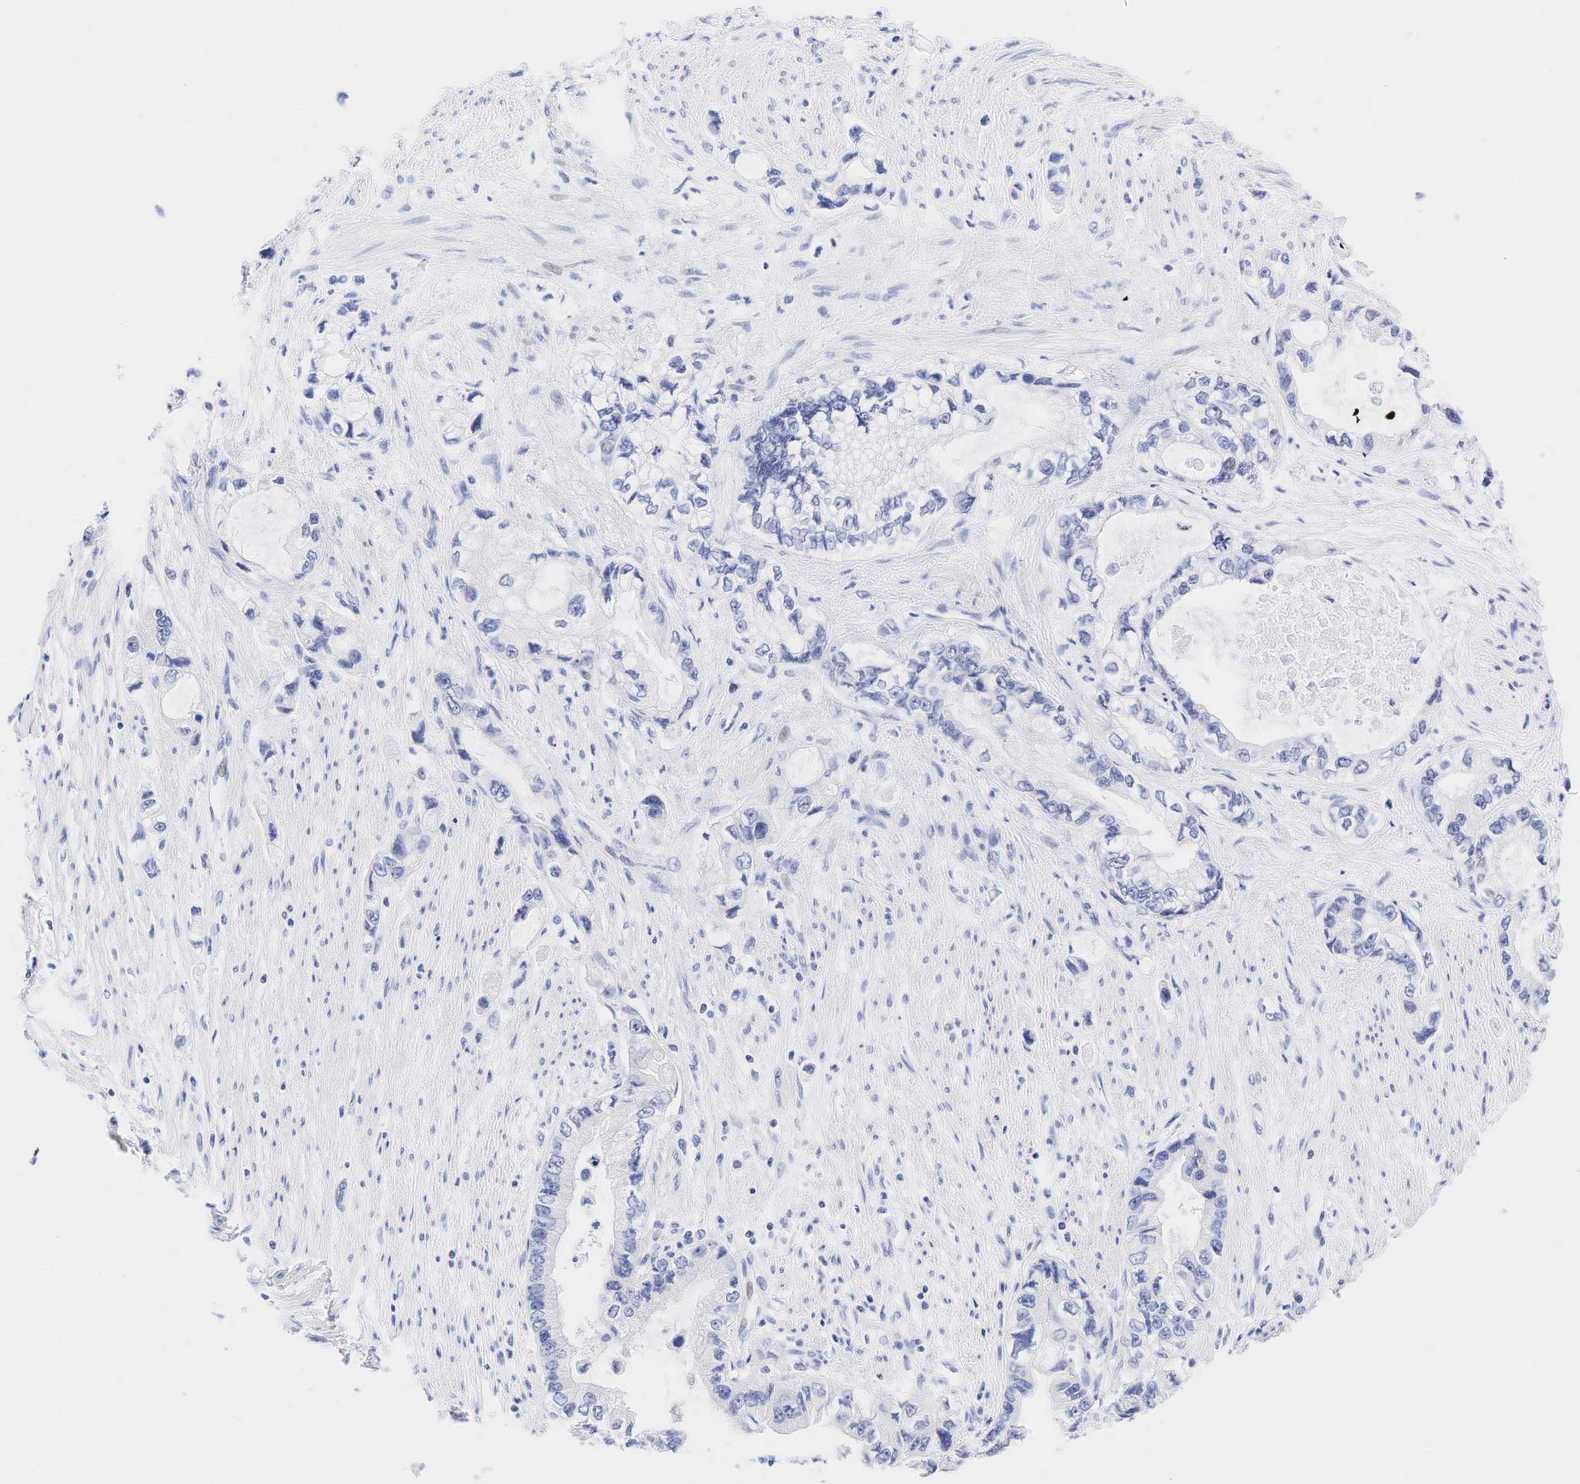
{"staining": {"intensity": "negative", "quantity": "none", "location": "none"}, "tissue": "pancreatic cancer", "cell_type": "Tumor cells", "image_type": "cancer", "snomed": [{"axis": "morphology", "description": "Adenocarcinoma, NOS"}, {"axis": "topography", "description": "Pancreas"}, {"axis": "topography", "description": "Stomach, upper"}], "caption": "This is a micrograph of immunohistochemistry (IHC) staining of pancreatic adenocarcinoma, which shows no positivity in tumor cells. Brightfield microscopy of immunohistochemistry (IHC) stained with DAB (brown) and hematoxylin (blue), captured at high magnification.", "gene": "AR", "patient": {"sex": "male", "age": 77}}